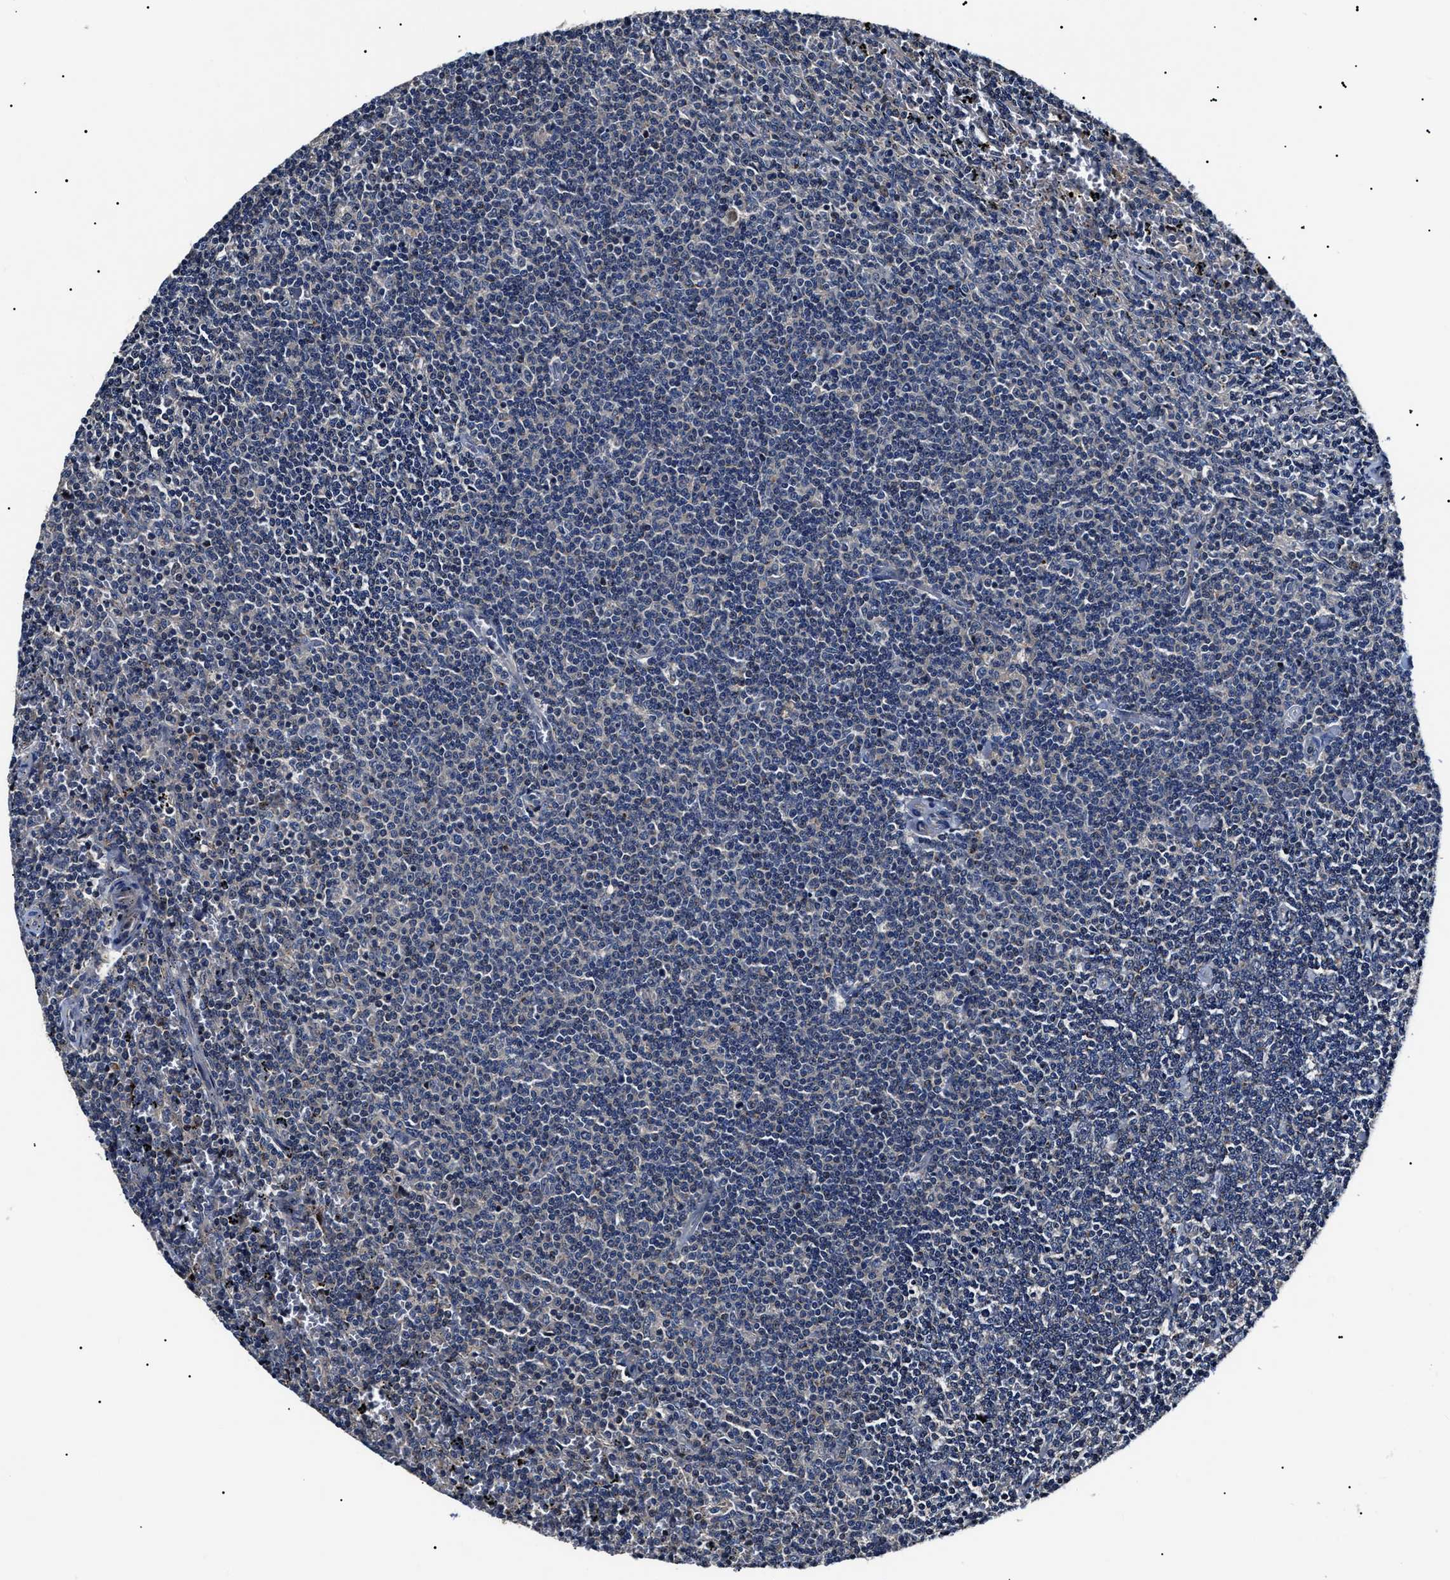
{"staining": {"intensity": "negative", "quantity": "none", "location": "none"}, "tissue": "lymphoma", "cell_type": "Tumor cells", "image_type": "cancer", "snomed": [{"axis": "morphology", "description": "Malignant lymphoma, non-Hodgkin's type, Low grade"}, {"axis": "topography", "description": "Spleen"}], "caption": "Protein analysis of lymphoma reveals no significant expression in tumor cells.", "gene": "IFT81", "patient": {"sex": "female", "age": 50}}